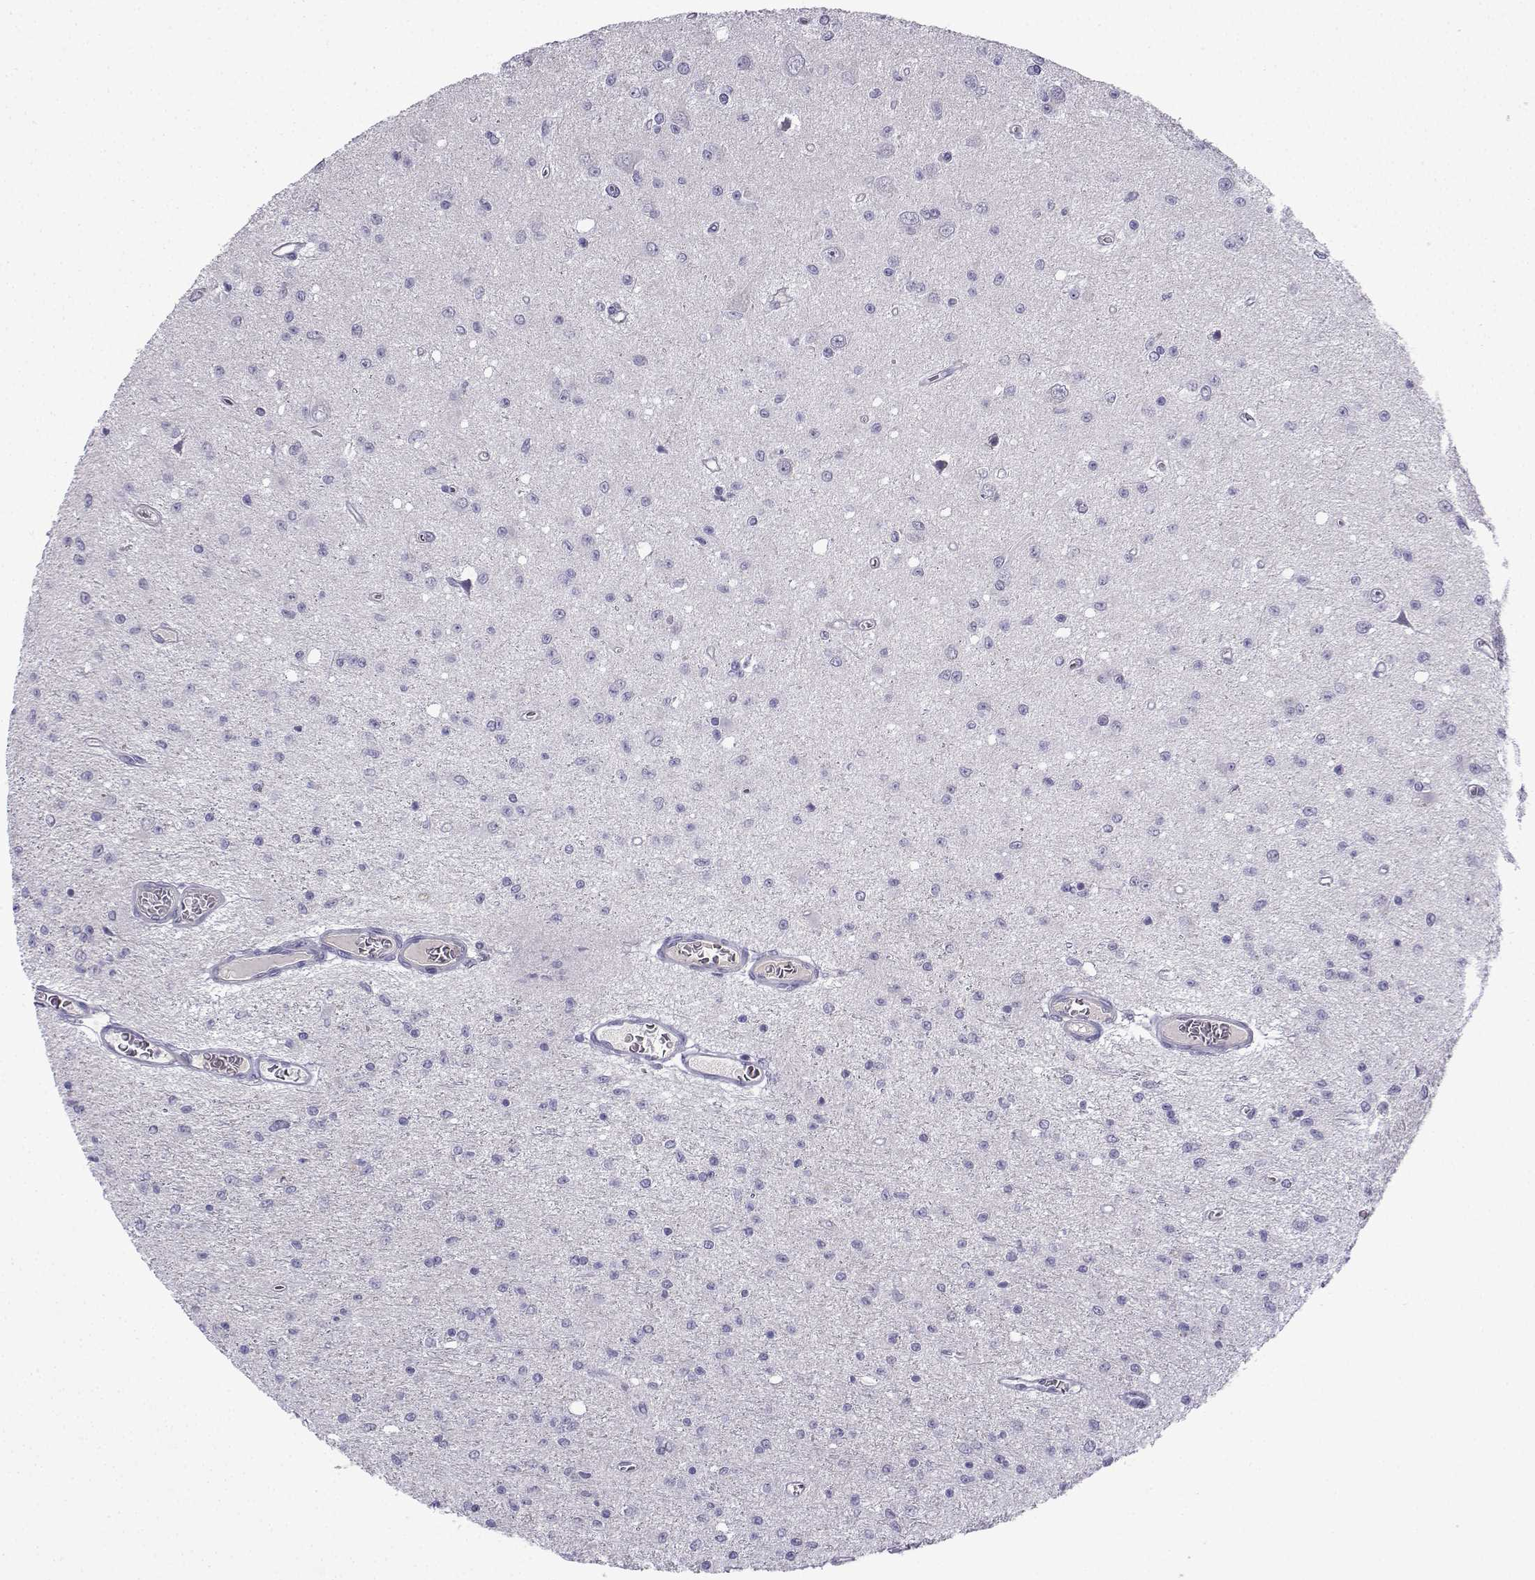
{"staining": {"intensity": "negative", "quantity": "none", "location": "none"}, "tissue": "glioma", "cell_type": "Tumor cells", "image_type": "cancer", "snomed": [{"axis": "morphology", "description": "Glioma, malignant, Low grade"}, {"axis": "topography", "description": "Brain"}], "caption": "Immunohistochemistry (IHC) photomicrograph of human glioma stained for a protein (brown), which displays no expression in tumor cells.", "gene": "SPACA7", "patient": {"sex": "female", "age": 45}}